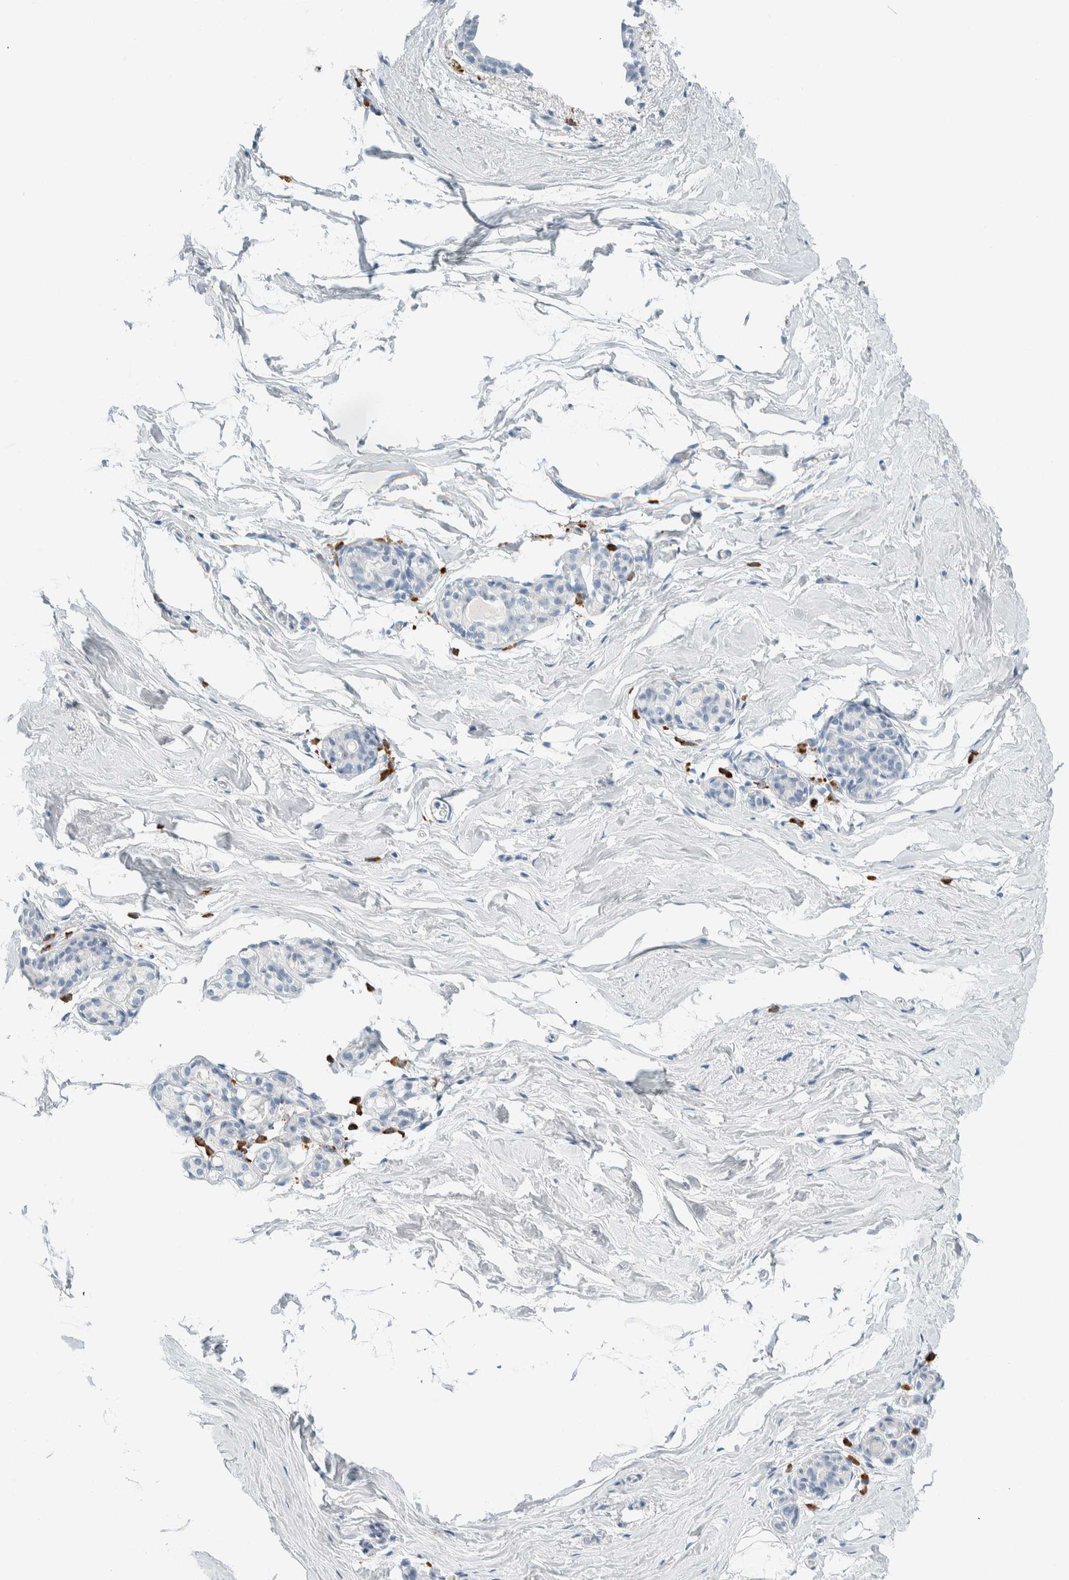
{"staining": {"intensity": "negative", "quantity": "none", "location": "none"}, "tissue": "breast", "cell_type": "Adipocytes", "image_type": "normal", "snomed": [{"axis": "morphology", "description": "Normal tissue, NOS"}, {"axis": "topography", "description": "Breast"}], "caption": "Image shows no significant protein positivity in adipocytes of unremarkable breast.", "gene": "ARHGAP27", "patient": {"sex": "female", "age": 62}}